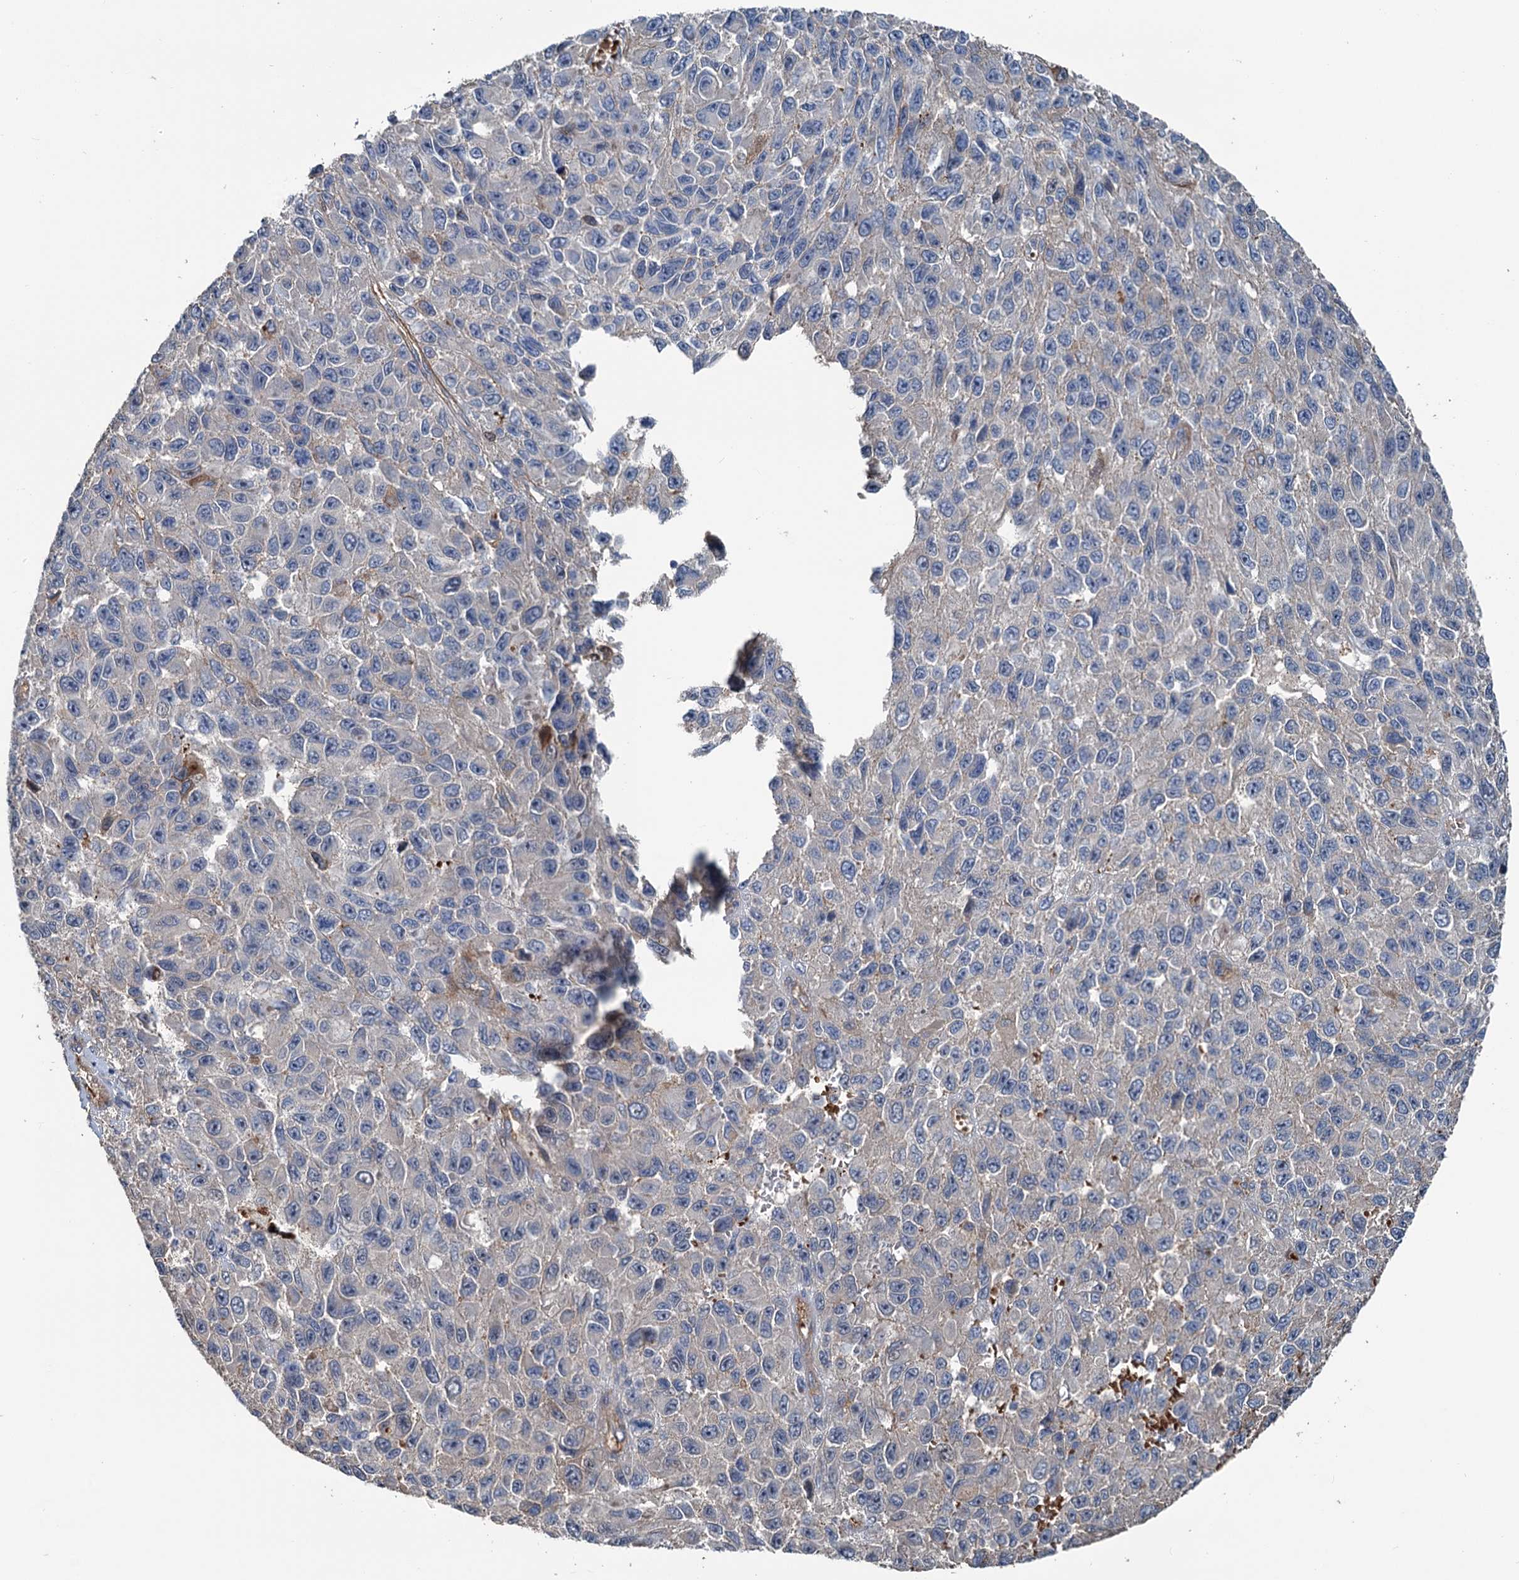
{"staining": {"intensity": "negative", "quantity": "none", "location": "none"}, "tissue": "melanoma", "cell_type": "Tumor cells", "image_type": "cancer", "snomed": [{"axis": "morphology", "description": "Normal tissue, NOS"}, {"axis": "morphology", "description": "Malignant melanoma, NOS"}, {"axis": "topography", "description": "Skin"}], "caption": "This is a histopathology image of immunohistochemistry staining of melanoma, which shows no expression in tumor cells.", "gene": "TEDC1", "patient": {"sex": "female", "age": 96}}